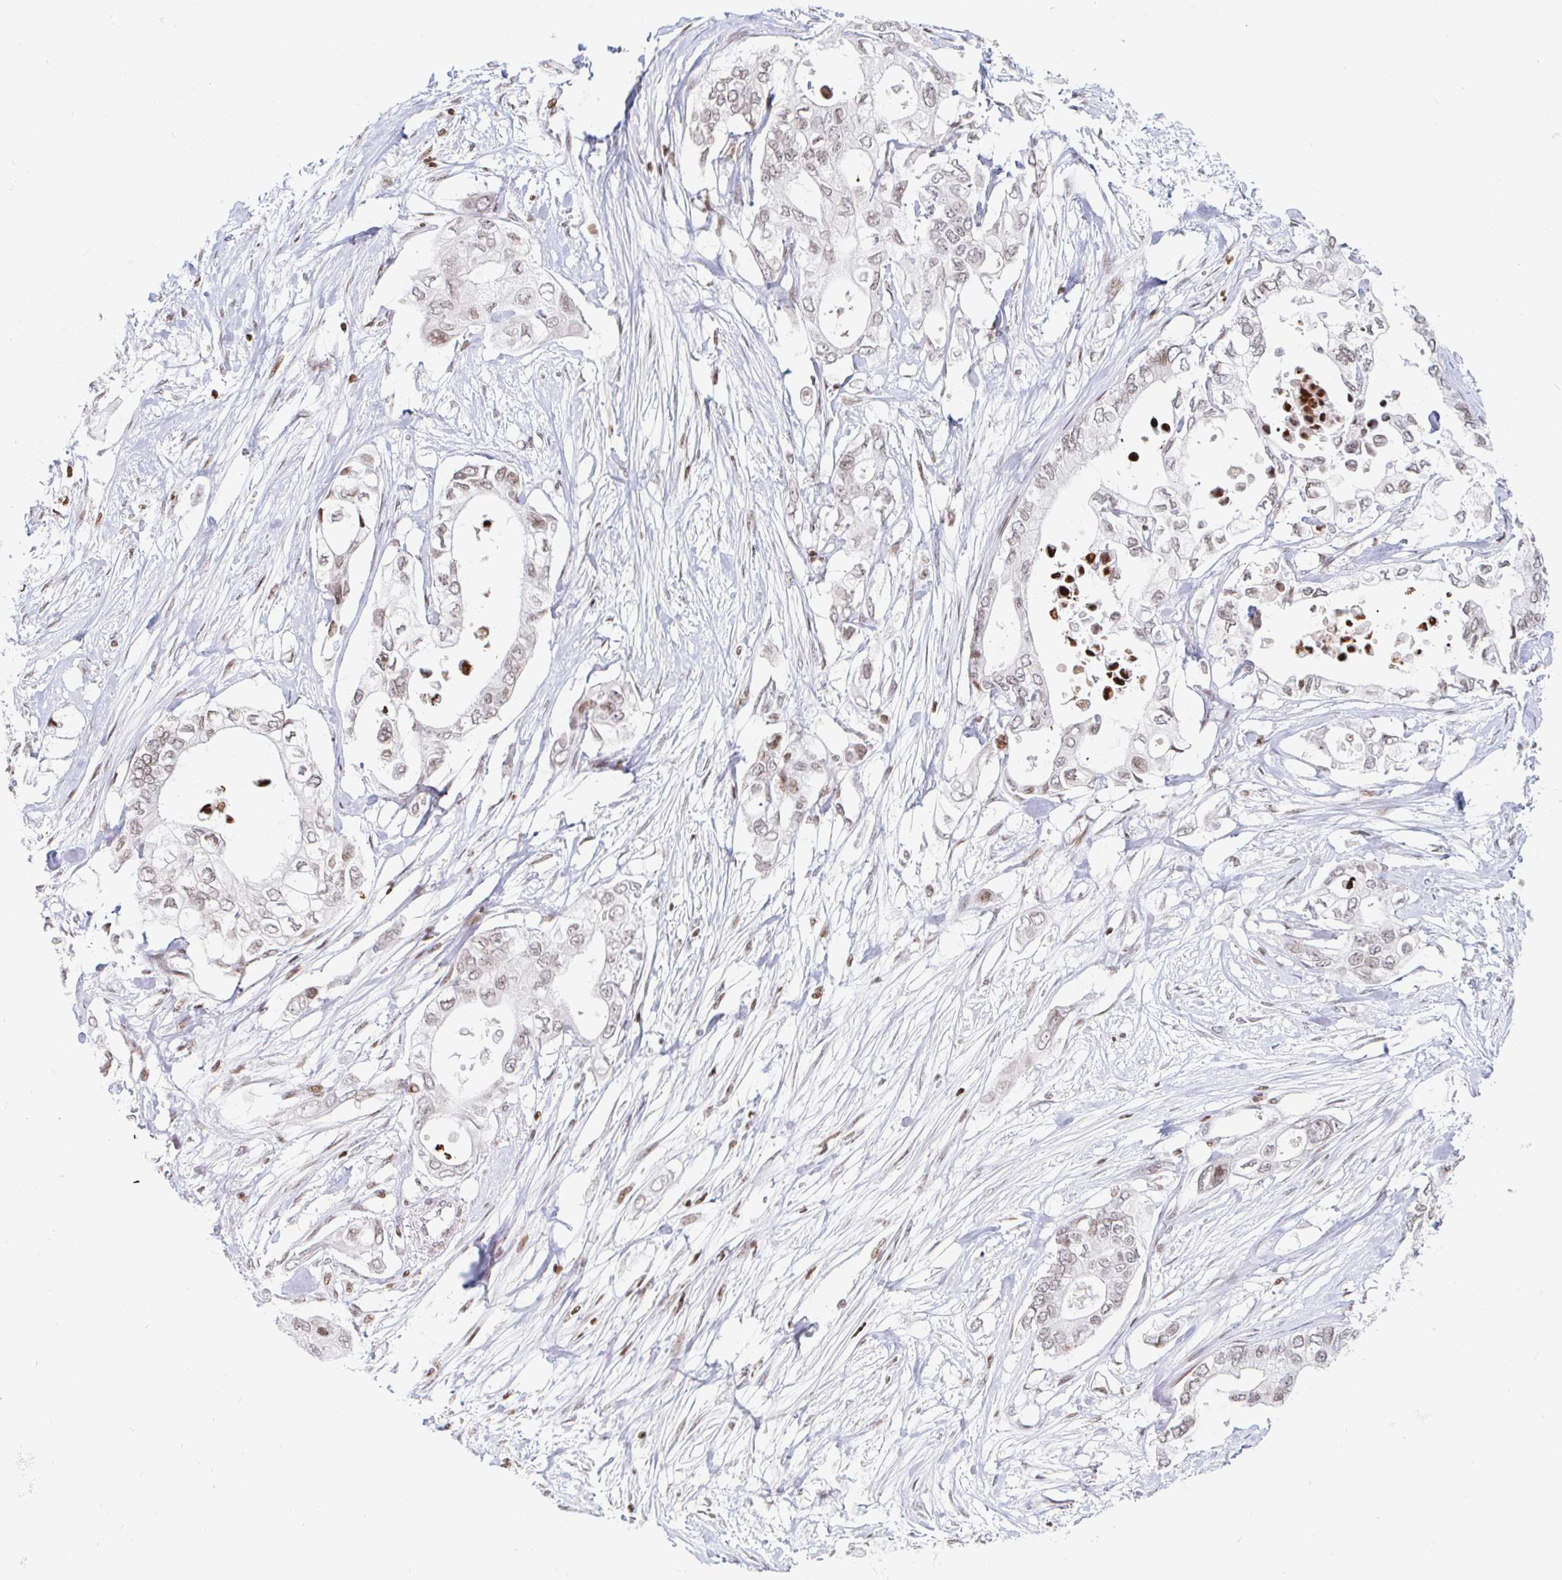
{"staining": {"intensity": "weak", "quantity": "25%-75%", "location": "nuclear"}, "tissue": "pancreatic cancer", "cell_type": "Tumor cells", "image_type": "cancer", "snomed": [{"axis": "morphology", "description": "Adenocarcinoma, NOS"}, {"axis": "topography", "description": "Pancreas"}], "caption": "Pancreatic cancer tissue demonstrates weak nuclear staining in approximately 25%-75% of tumor cells, visualized by immunohistochemistry.", "gene": "HOXC10", "patient": {"sex": "female", "age": 63}}